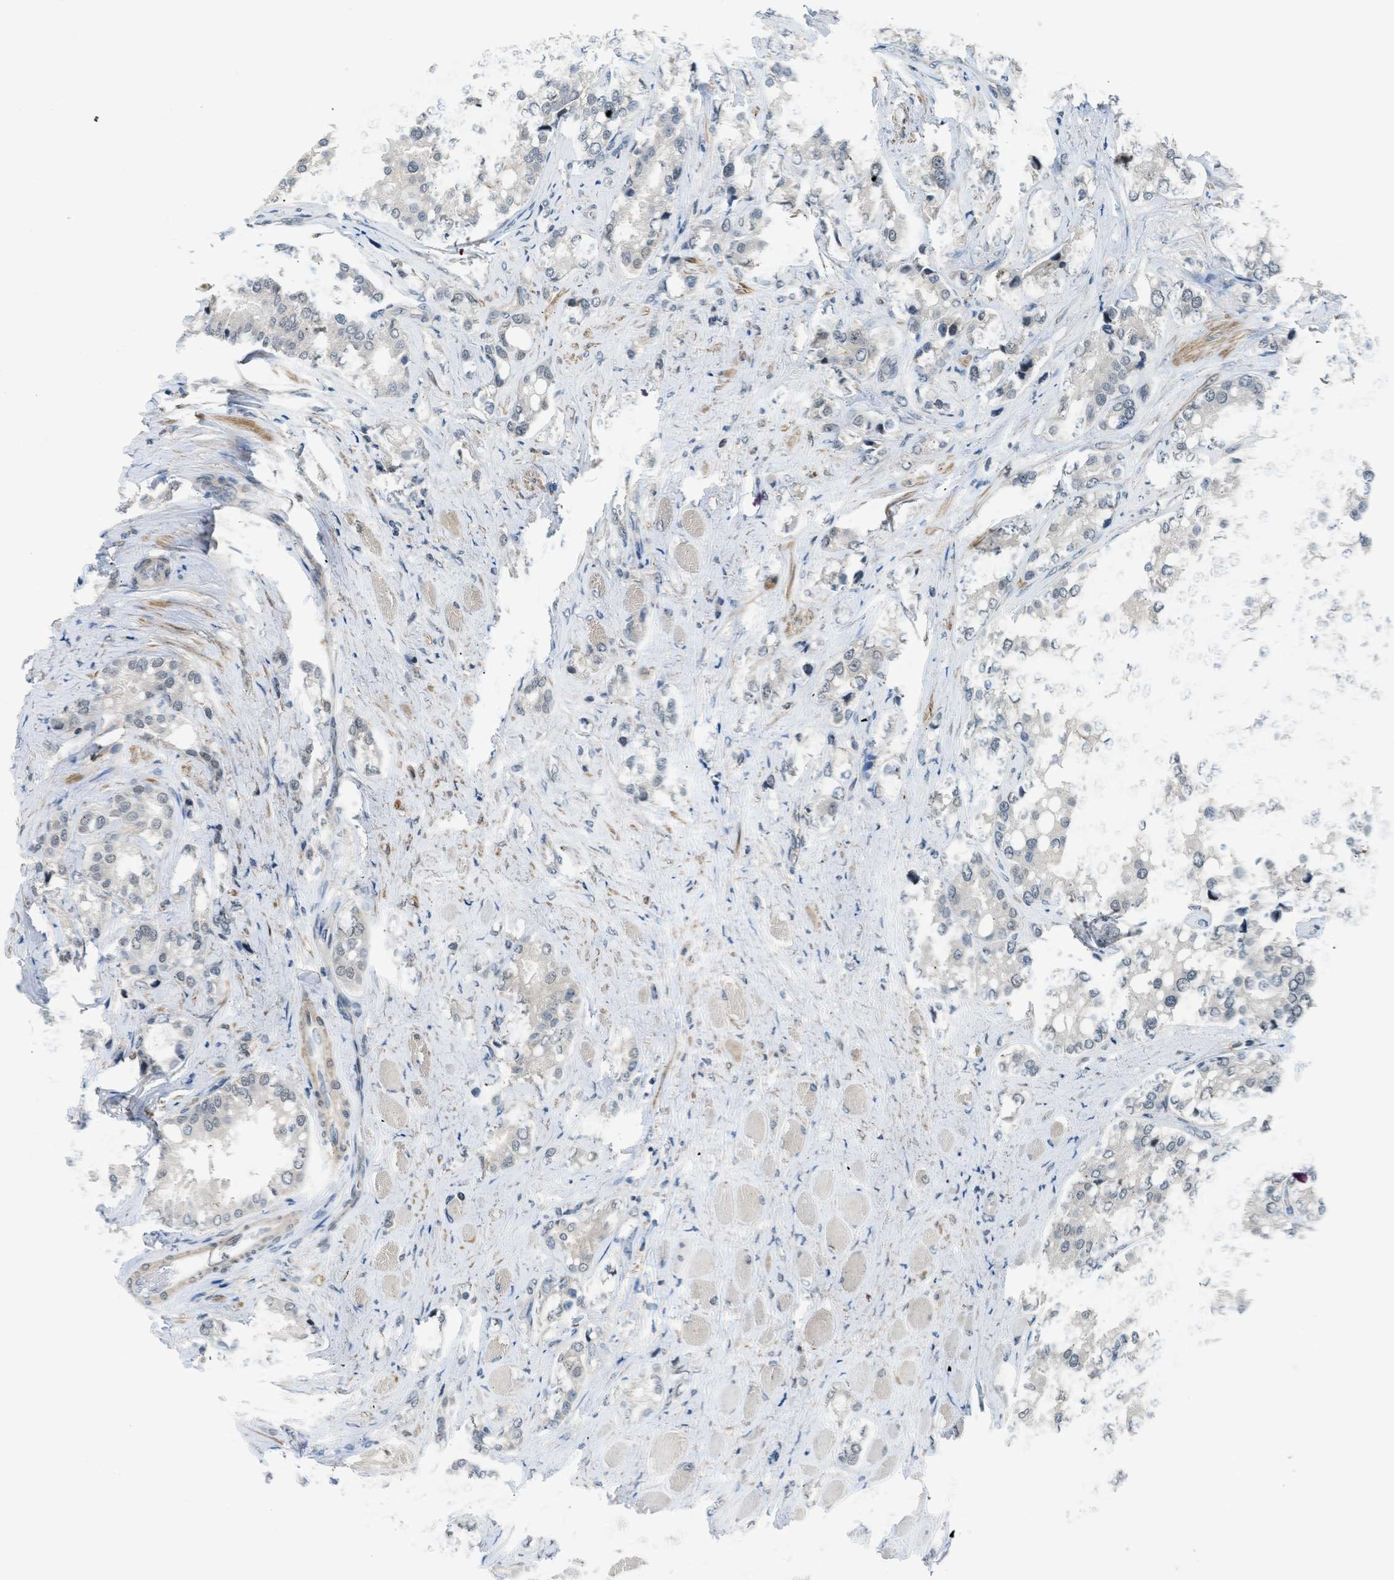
{"staining": {"intensity": "negative", "quantity": "none", "location": "none"}, "tissue": "prostate cancer", "cell_type": "Tumor cells", "image_type": "cancer", "snomed": [{"axis": "morphology", "description": "Adenocarcinoma, High grade"}, {"axis": "topography", "description": "Prostate"}], "caption": "Tumor cells show no significant staining in prostate cancer.", "gene": "TTBK2", "patient": {"sex": "male", "age": 50}}